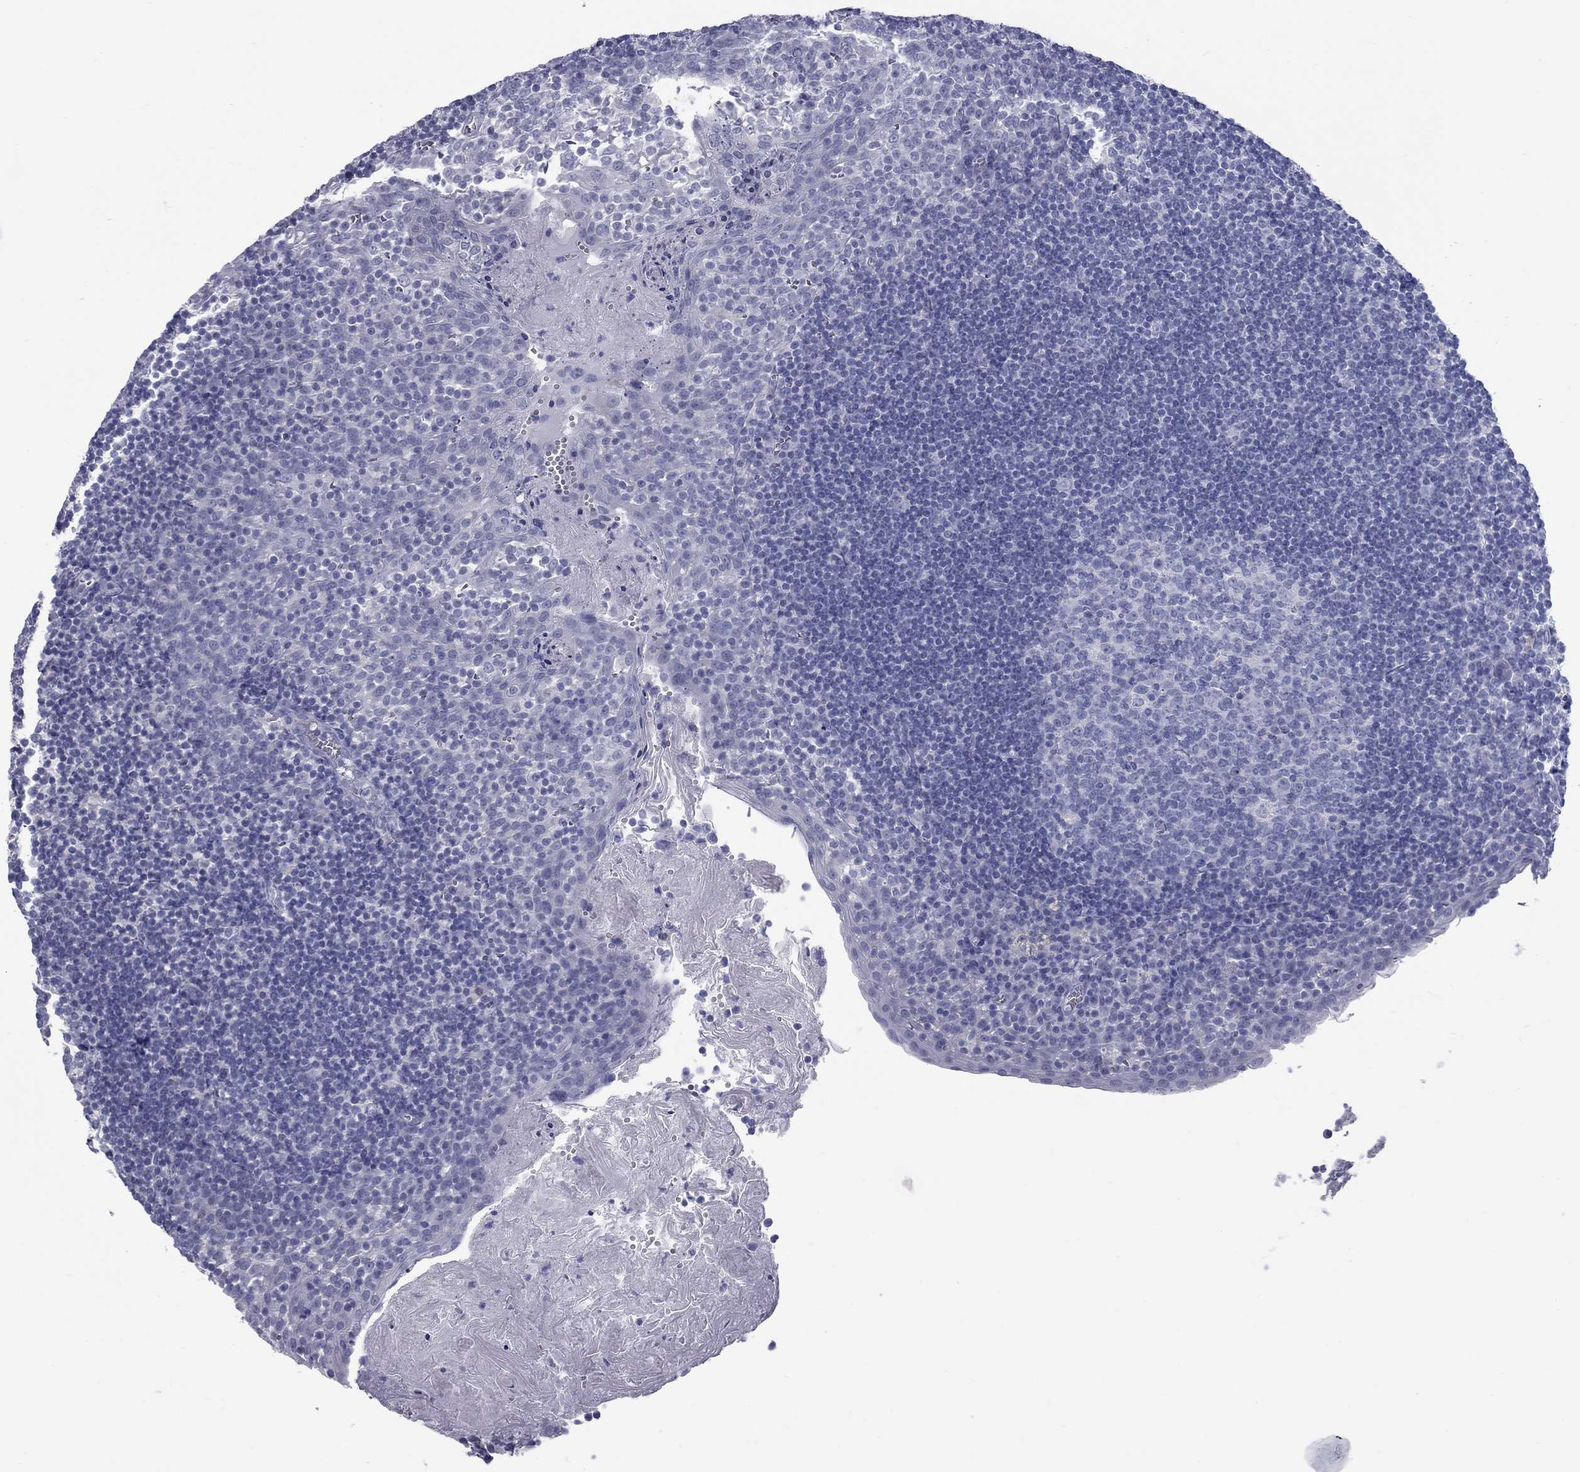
{"staining": {"intensity": "negative", "quantity": "none", "location": "none"}, "tissue": "lymph node", "cell_type": "Germinal center cells", "image_type": "normal", "snomed": [{"axis": "morphology", "description": "Normal tissue, NOS"}, {"axis": "topography", "description": "Lymph node"}], "caption": "A high-resolution photomicrograph shows IHC staining of normal lymph node, which shows no significant staining in germinal center cells.", "gene": "KIRREL2", "patient": {"sex": "female", "age": 21}}